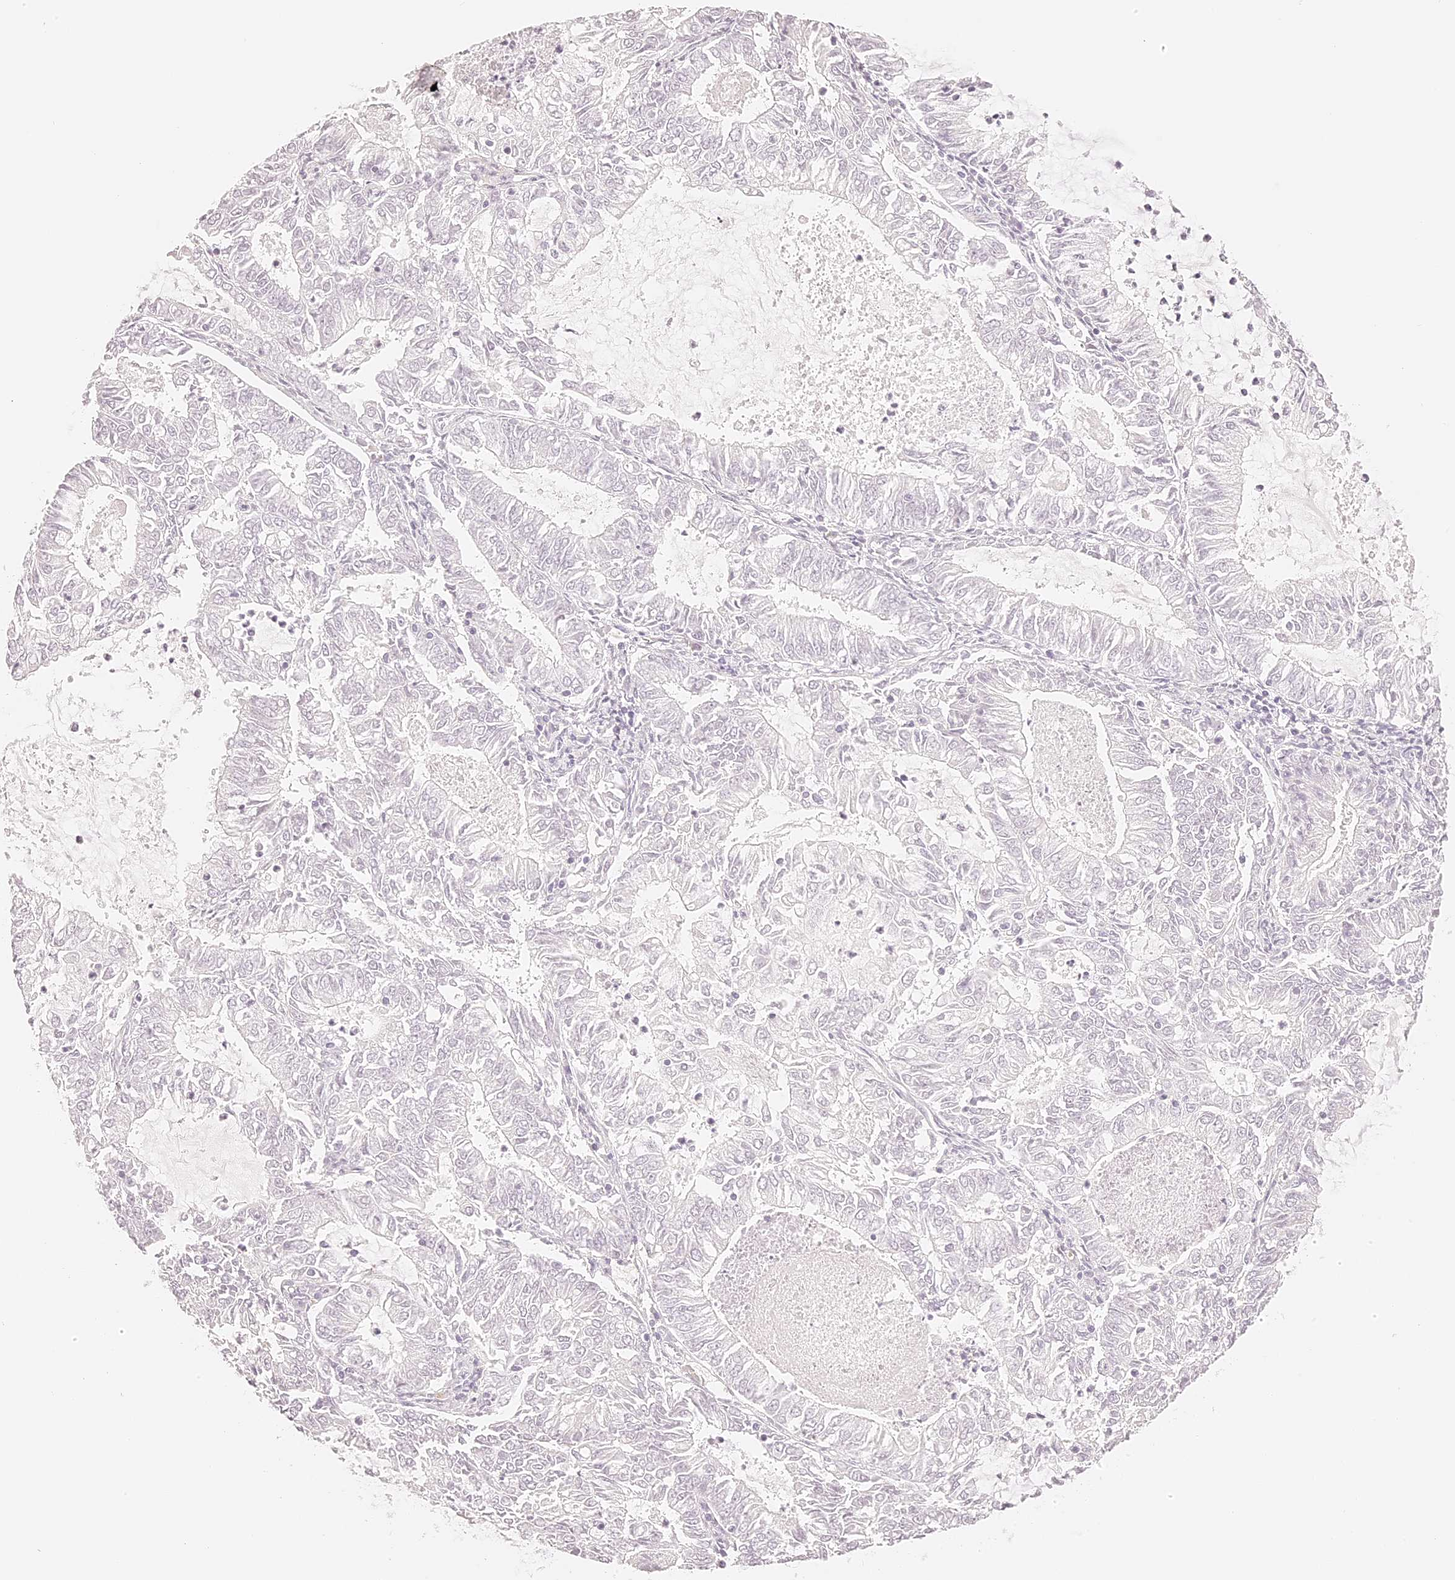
{"staining": {"intensity": "negative", "quantity": "none", "location": "none"}, "tissue": "endometrial cancer", "cell_type": "Tumor cells", "image_type": "cancer", "snomed": [{"axis": "morphology", "description": "Adenocarcinoma, NOS"}, {"axis": "topography", "description": "Endometrium"}], "caption": "Tumor cells show no significant staining in adenocarcinoma (endometrial).", "gene": "TRIM45", "patient": {"sex": "female", "age": 57}}